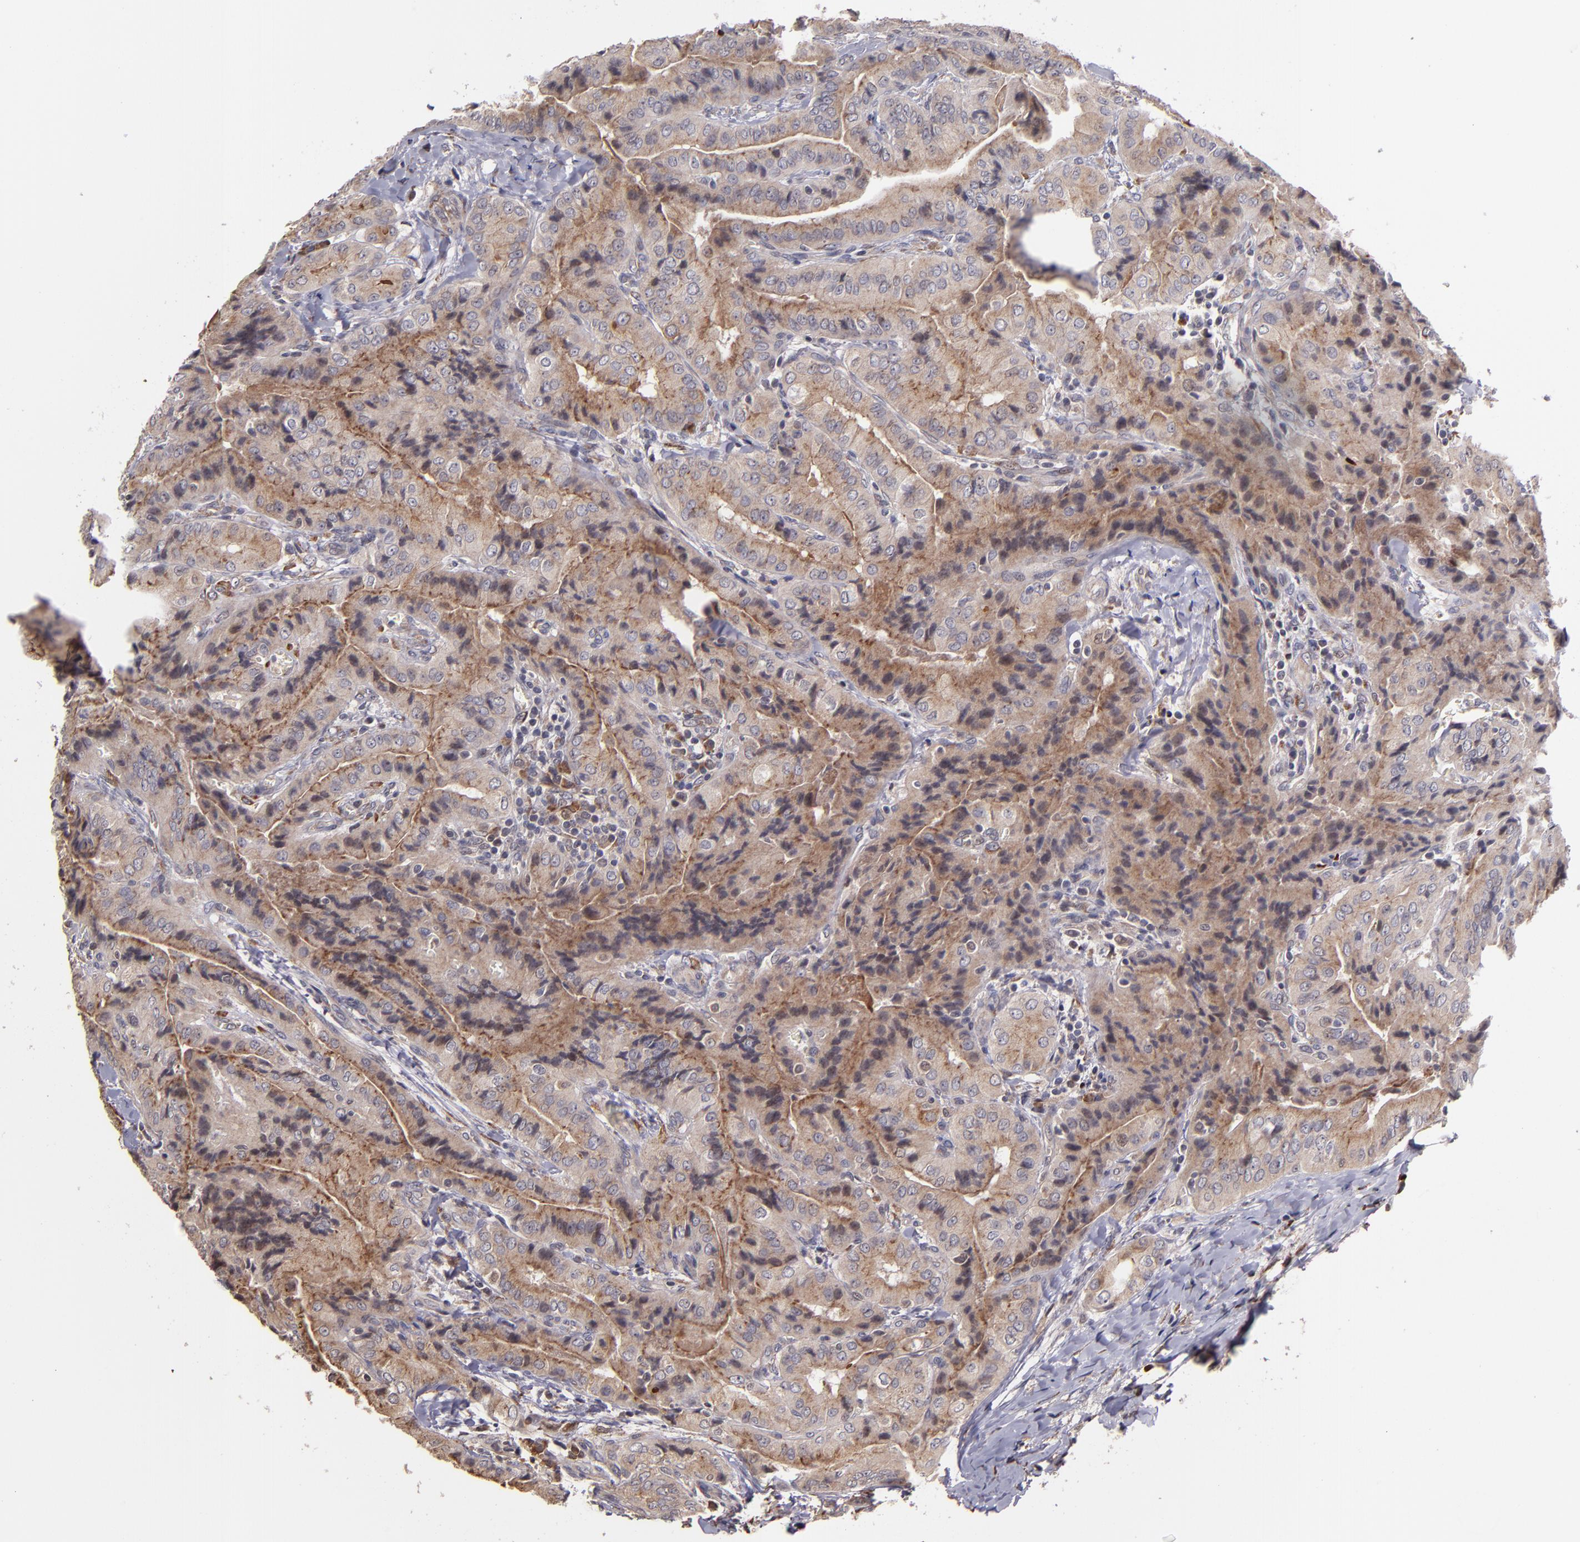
{"staining": {"intensity": "weak", "quantity": ">75%", "location": "cytoplasmic/membranous"}, "tissue": "thyroid cancer", "cell_type": "Tumor cells", "image_type": "cancer", "snomed": [{"axis": "morphology", "description": "Papillary adenocarcinoma, NOS"}, {"axis": "topography", "description": "Thyroid gland"}], "caption": "Immunohistochemical staining of human thyroid cancer (papillary adenocarcinoma) shows low levels of weak cytoplasmic/membranous protein staining in about >75% of tumor cells.", "gene": "CASP1", "patient": {"sex": "female", "age": 71}}